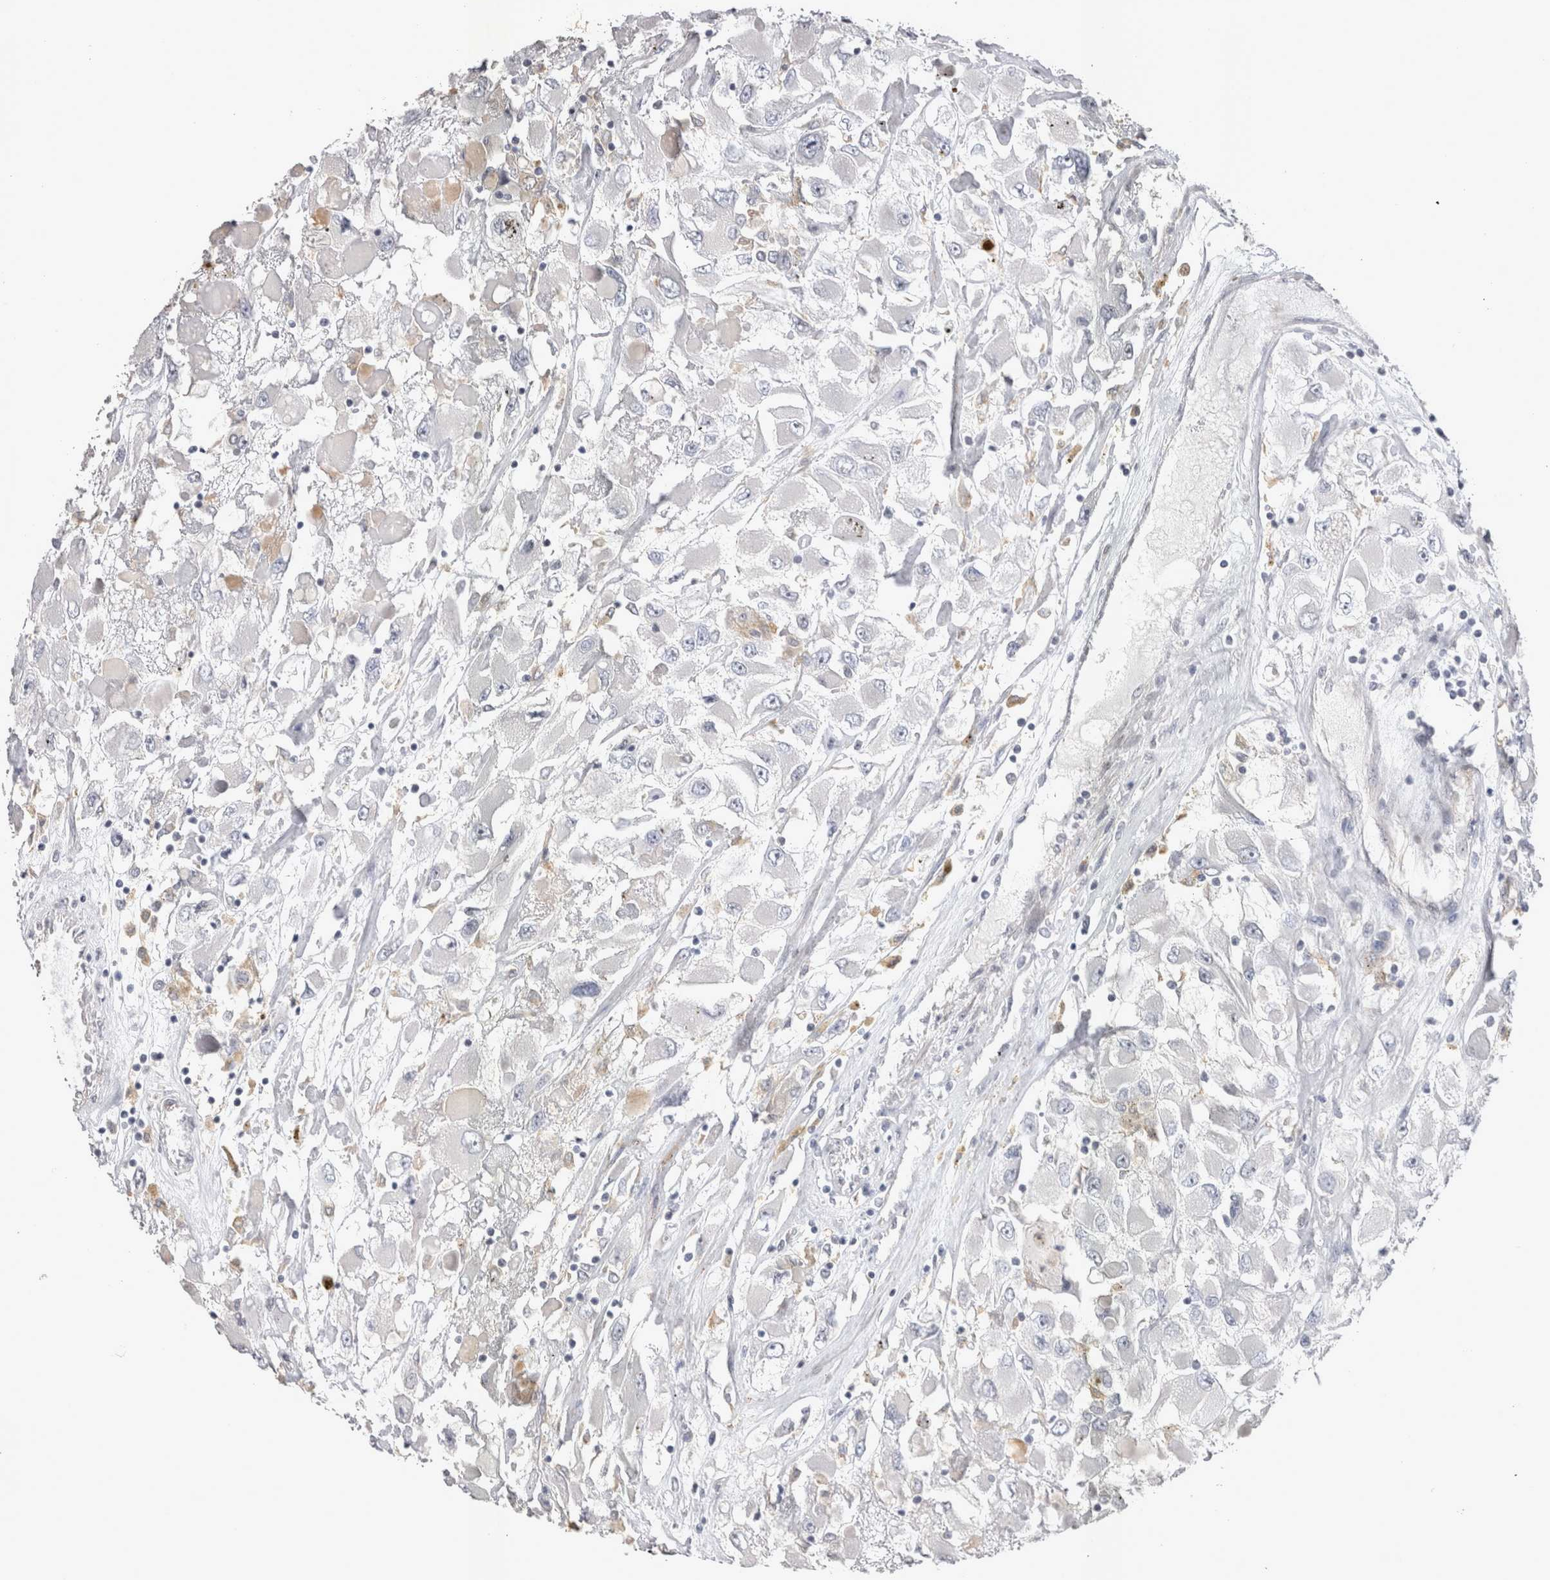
{"staining": {"intensity": "negative", "quantity": "none", "location": "none"}, "tissue": "renal cancer", "cell_type": "Tumor cells", "image_type": "cancer", "snomed": [{"axis": "morphology", "description": "Adenocarcinoma, NOS"}, {"axis": "topography", "description": "Kidney"}], "caption": "Renal cancer (adenocarcinoma) was stained to show a protein in brown. There is no significant expression in tumor cells.", "gene": "CTBS", "patient": {"sex": "female", "age": 52}}